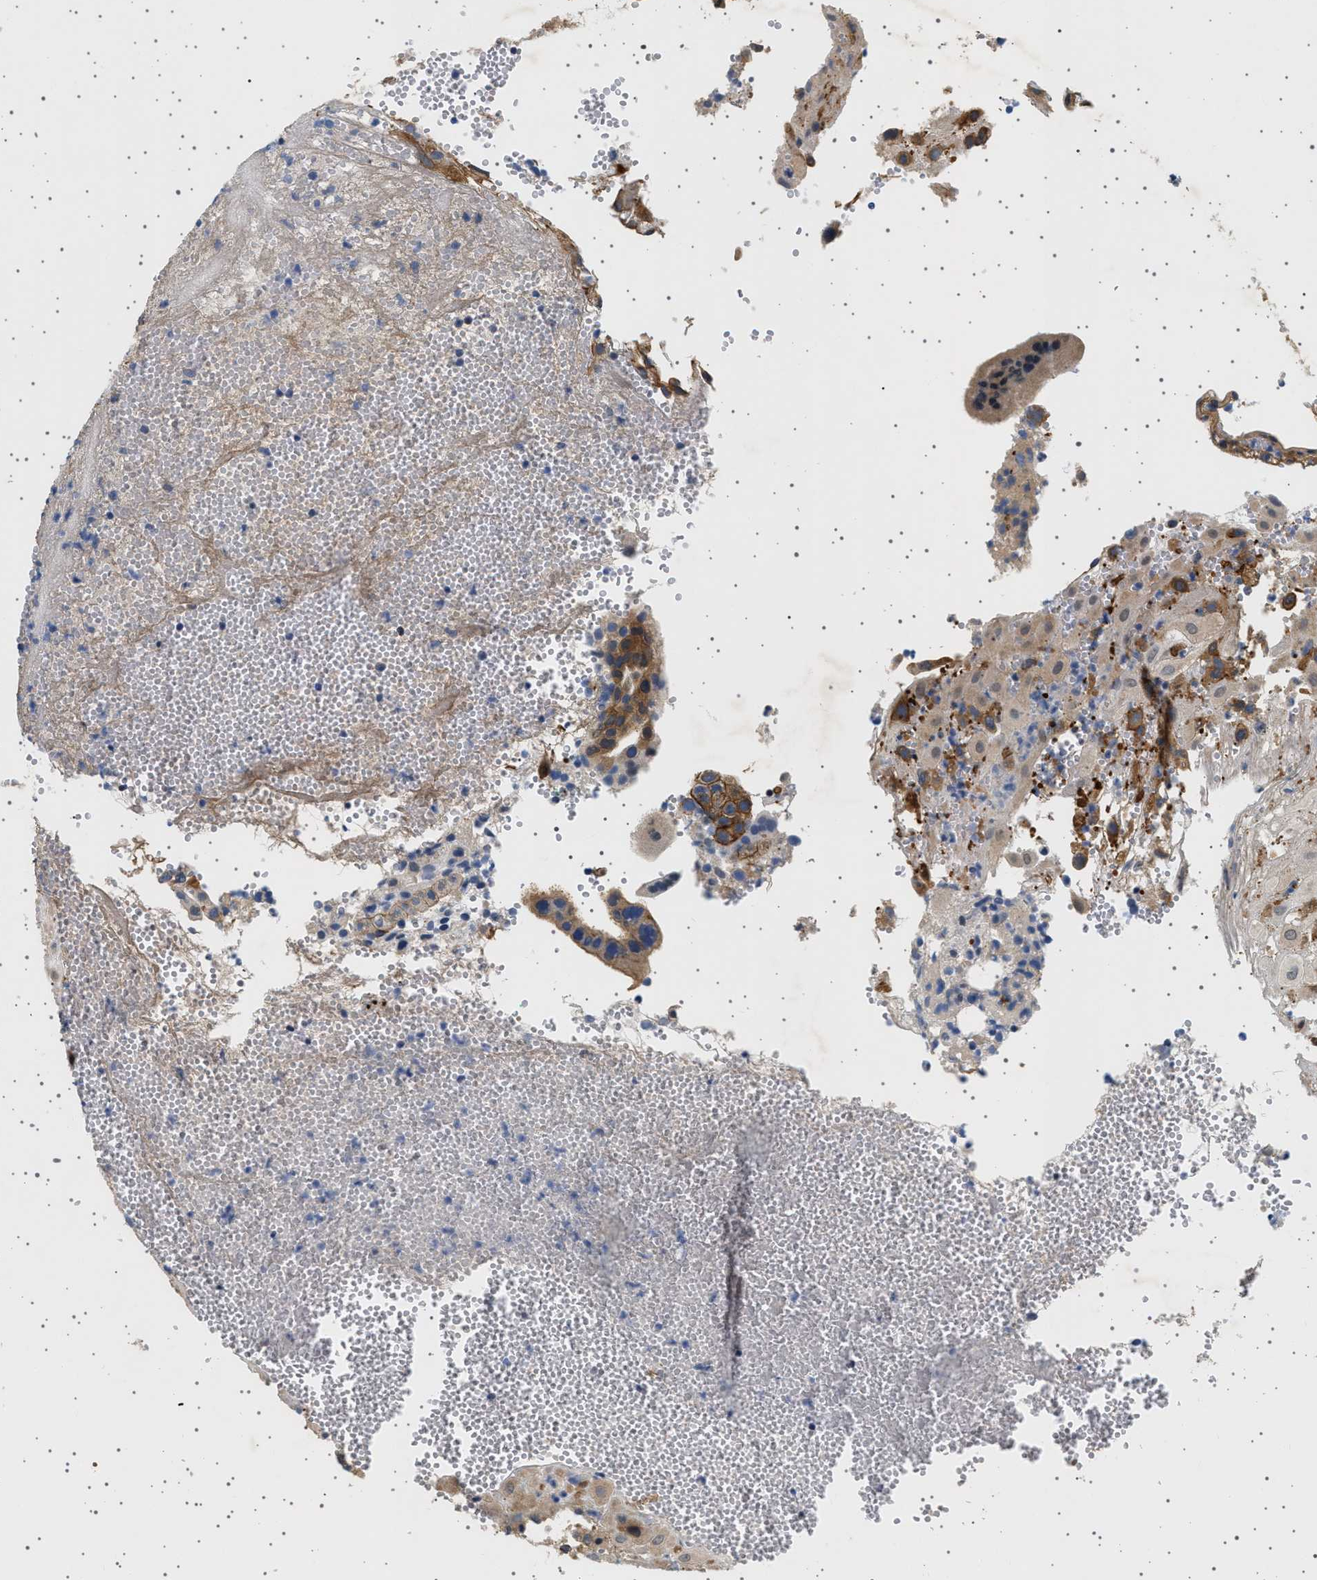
{"staining": {"intensity": "moderate", "quantity": "25%-75%", "location": "cytoplasmic/membranous"}, "tissue": "placenta", "cell_type": "Decidual cells", "image_type": "normal", "snomed": [{"axis": "morphology", "description": "Normal tissue, NOS"}, {"axis": "topography", "description": "Placenta"}], "caption": "An immunohistochemistry (IHC) micrograph of benign tissue is shown. Protein staining in brown shows moderate cytoplasmic/membranous positivity in placenta within decidual cells. (IHC, brightfield microscopy, high magnification).", "gene": "PLPP6", "patient": {"sex": "female", "age": 18}}